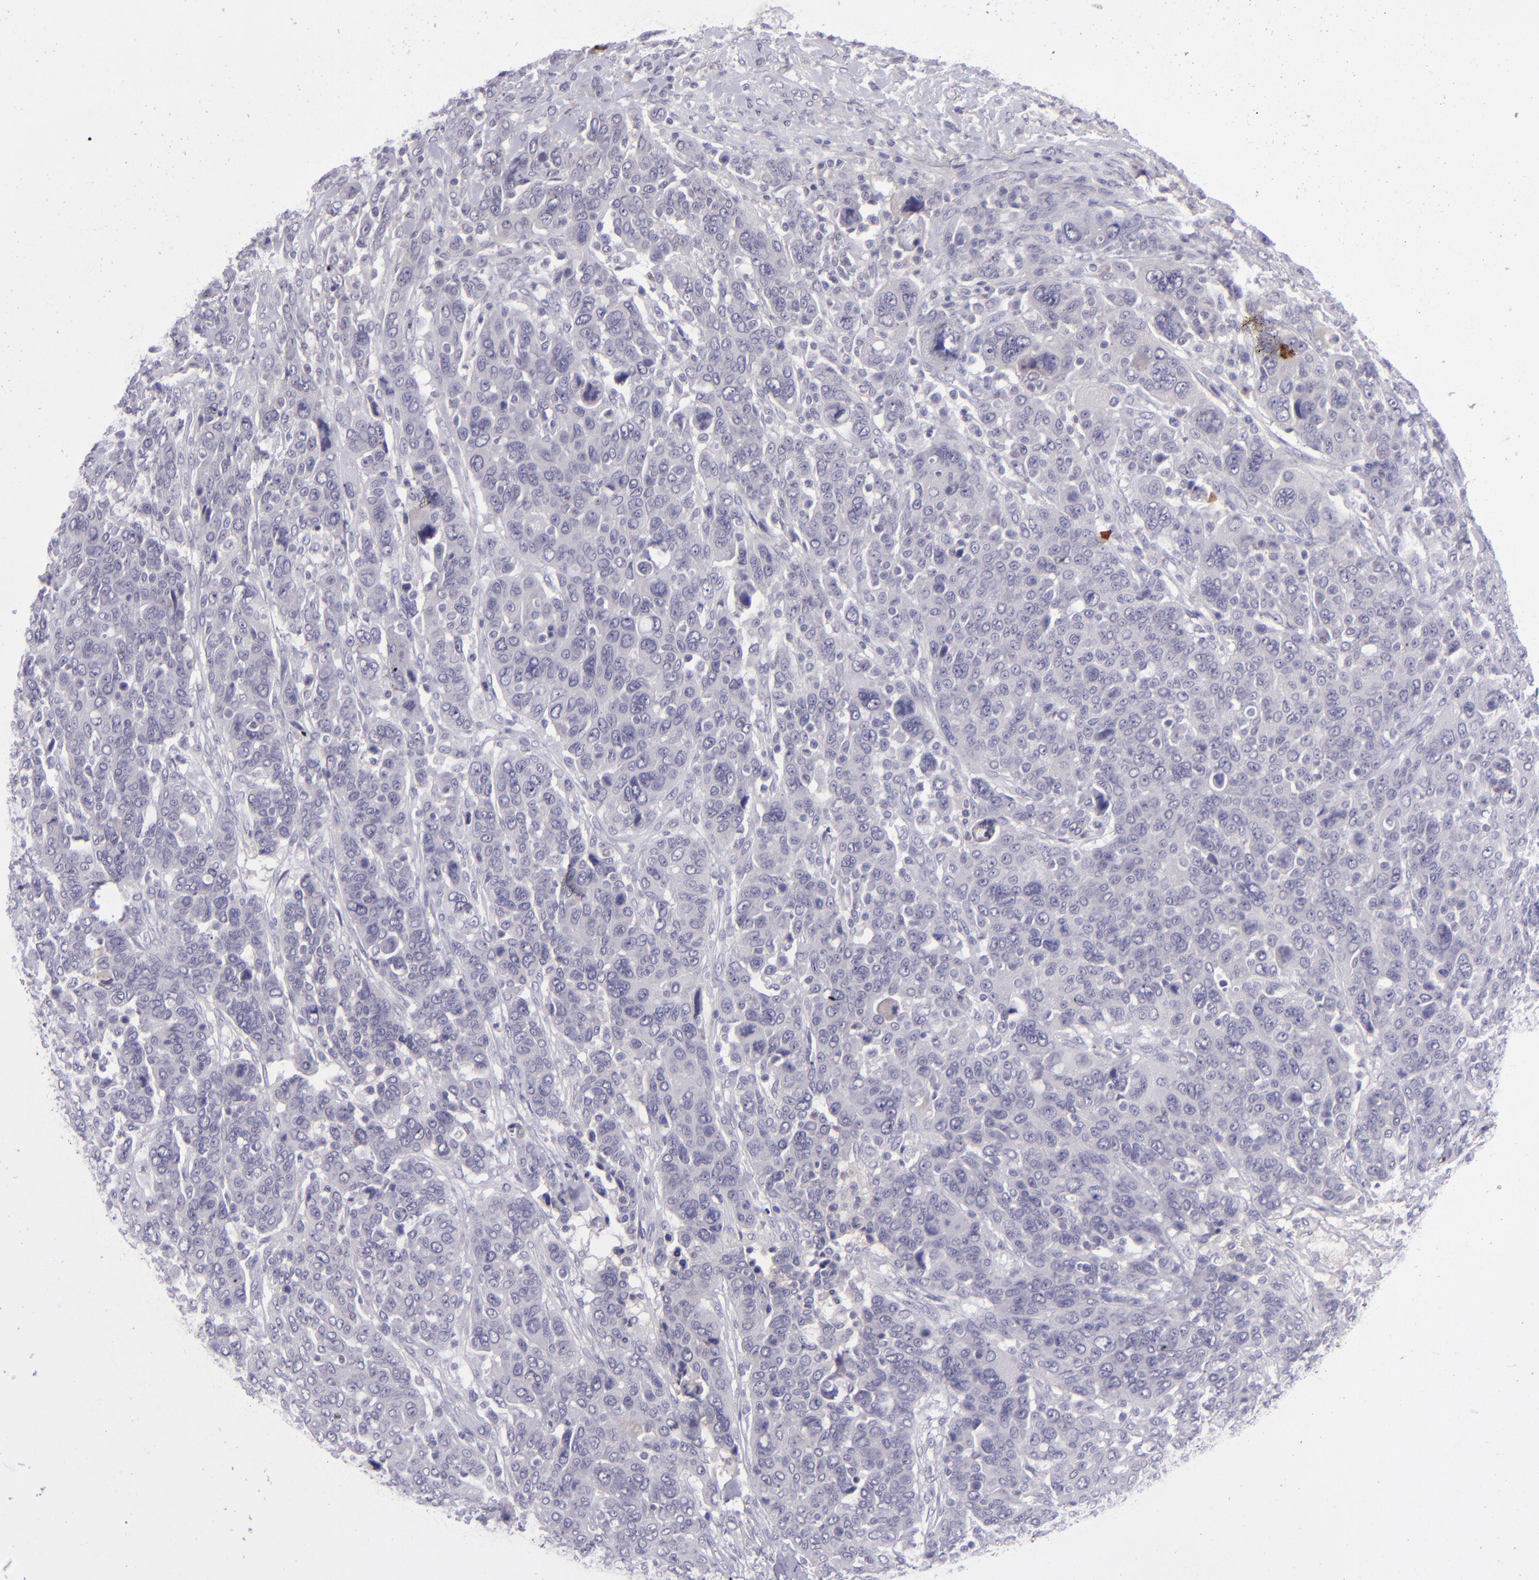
{"staining": {"intensity": "negative", "quantity": "none", "location": "none"}, "tissue": "breast cancer", "cell_type": "Tumor cells", "image_type": "cancer", "snomed": [{"axis": "morphology", "description": "Duct carcinoma"}, {"axis": "topography", "description": "Breast"}], "caption": "The photomicrograph demonstrates no significant positivity in tumor cells of breast invasive ductal carcinoma.", "gene": "POU2F2", "patient": {"sex": "female", "age": 37}}